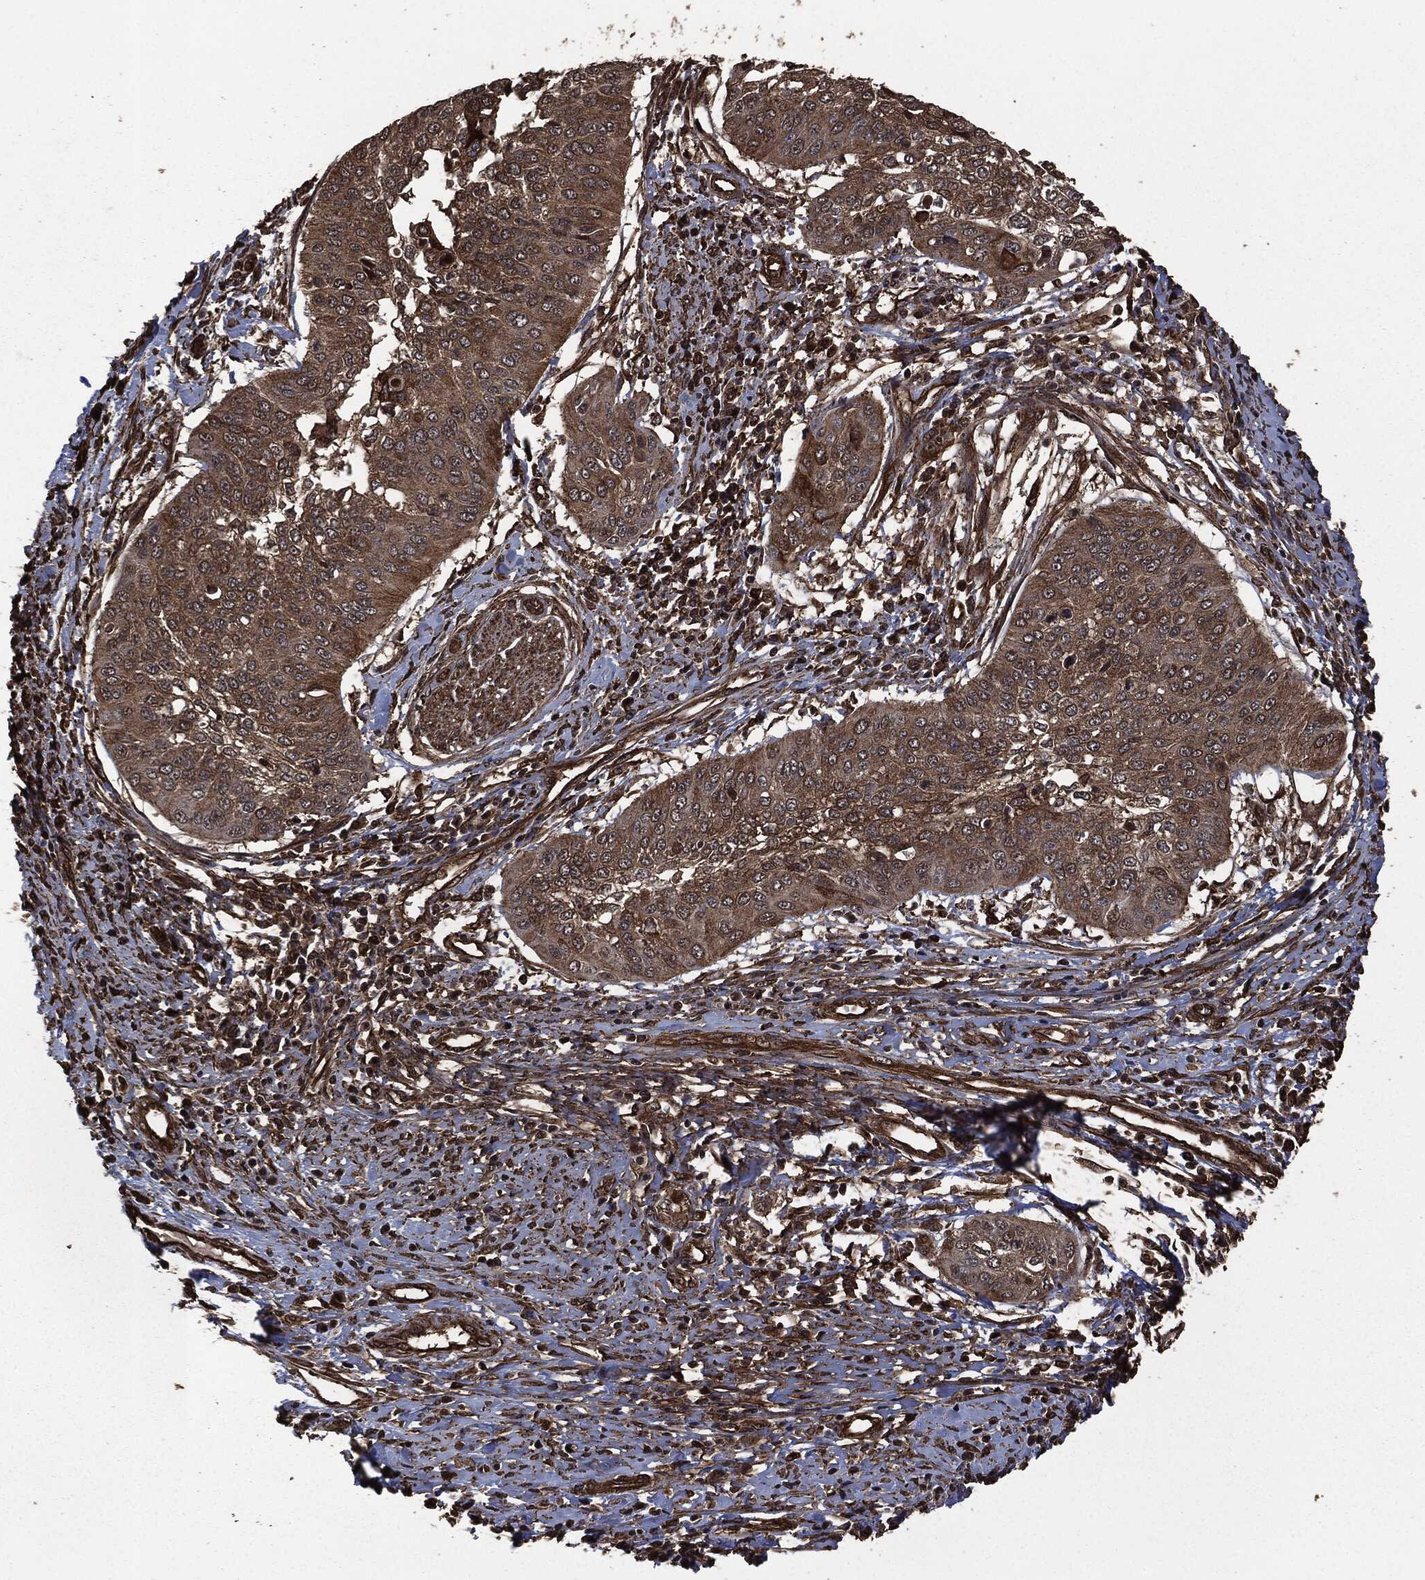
{"staining": {"intensity": "strong", "quantity": ">75%", "location": "cytoplasmic/membranous"}, "tissue": "cervical cancer", "cell_type": "Tumor cells", "image_type": "cancer", "snomed": [{"axis": "morphology", "description": "Normal tissue, NOS"}, {"axis": "morphology", "description": "Squamous cell carcinoma, NOS"}, {"axis": "topography", "description": "Cervix"}], "caption": "Cervical cancer stained with a protein marker exhibits strong staining in tumor cells.", "gene": "HRAS", "patient": {"sex": "female", "age": 39}}